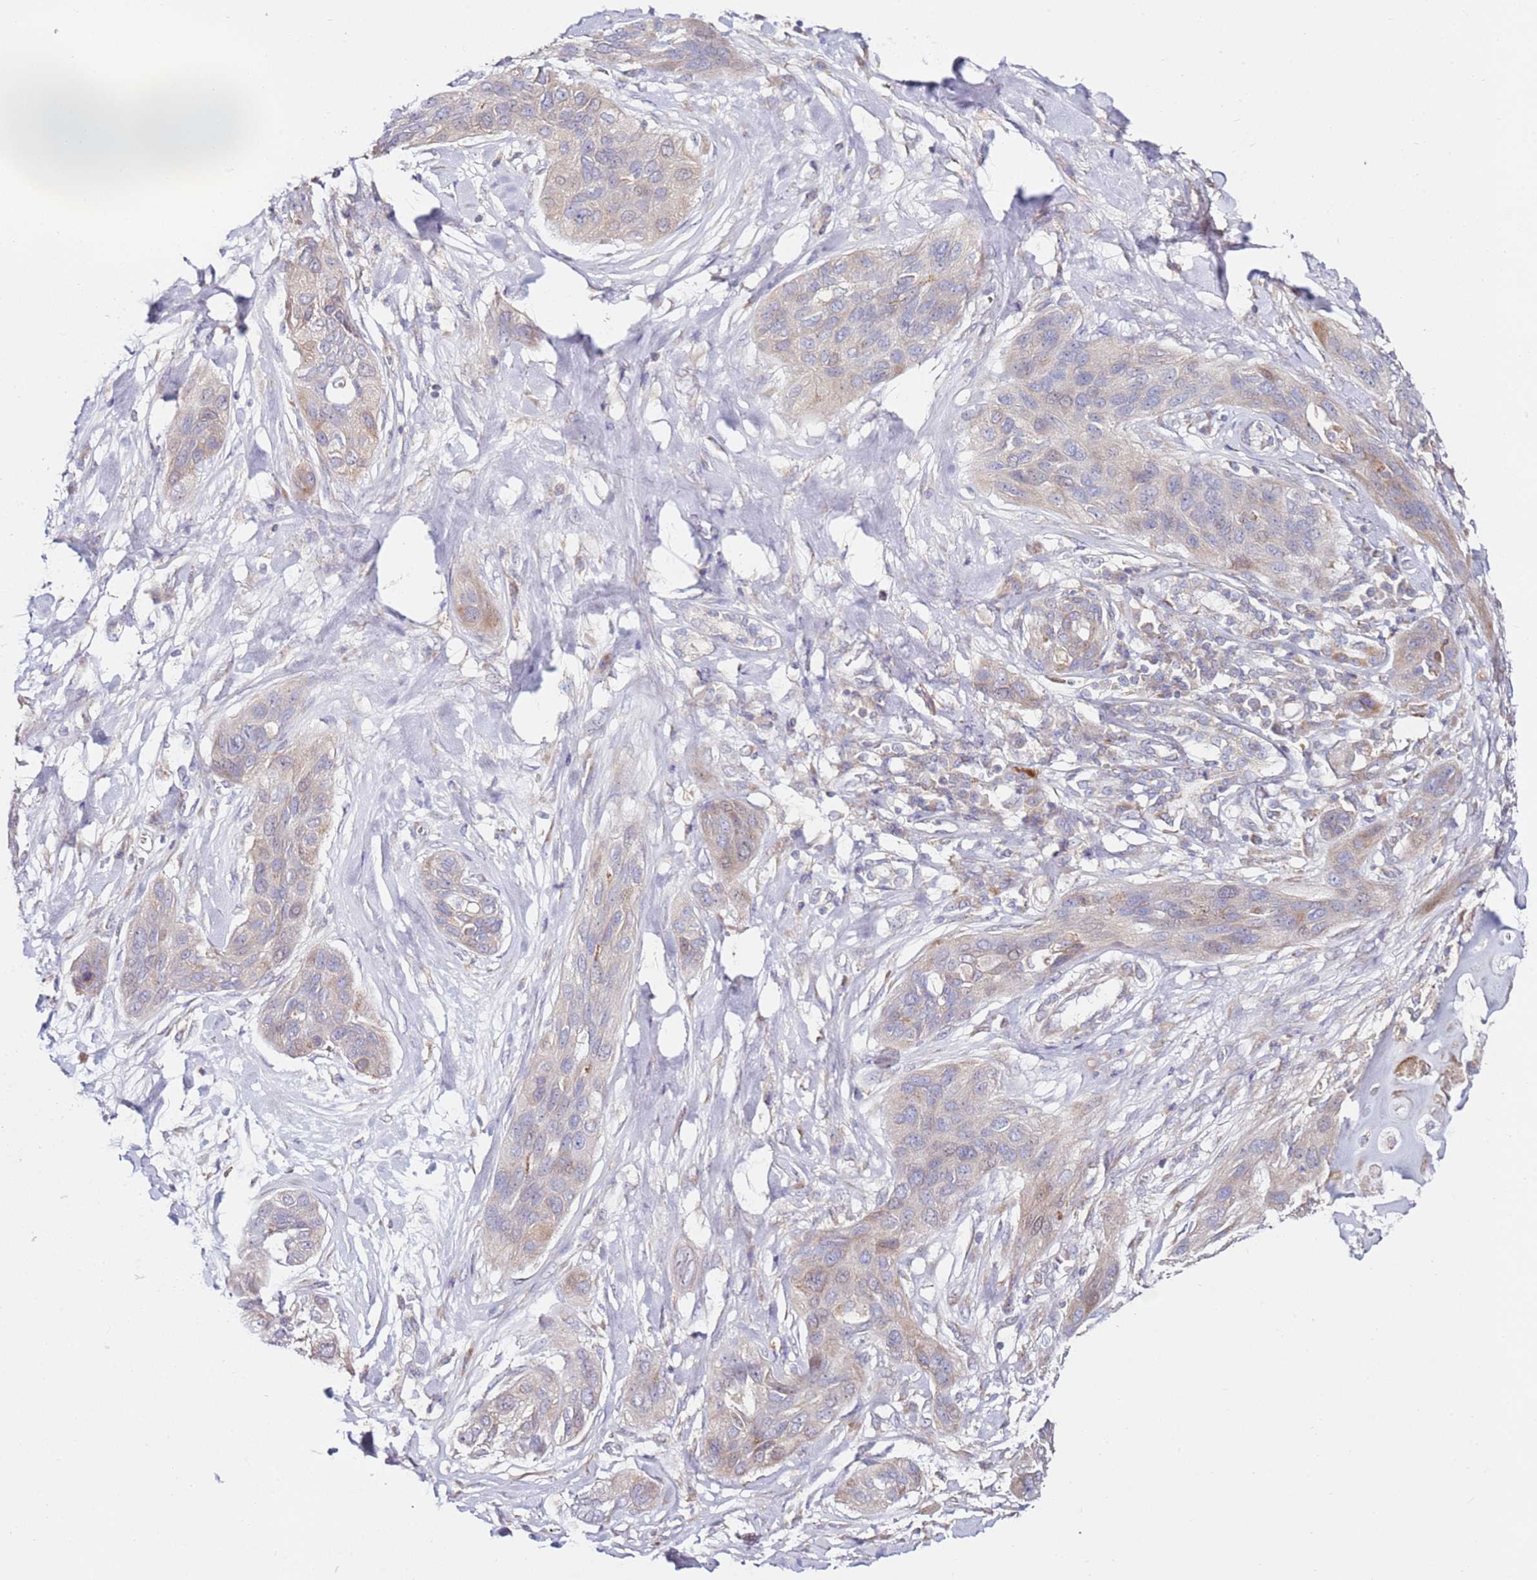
{"staining": {"intensity": "moderate", "quantity": ">75%", "location": "cytoplasmic/membranous"}, "tissue": "lung cancer", "cell_type": "Tumor cells", "image_type": "cancer", "snomed": [{"axis": "morphology", "description": "Squamous cell carcinoma, NOS"}, {"axis": "topography", "description": "Lung"}], "caption": "This histopathology image exhibits immunohistochemistry staining of lung squamous cell carcinoma, with medium moderate cytoplasmic/membranous positivity in about >75% of tumor cells.", "gene": "CNOT9", "patient": {"sex": "female", "age": 70}}